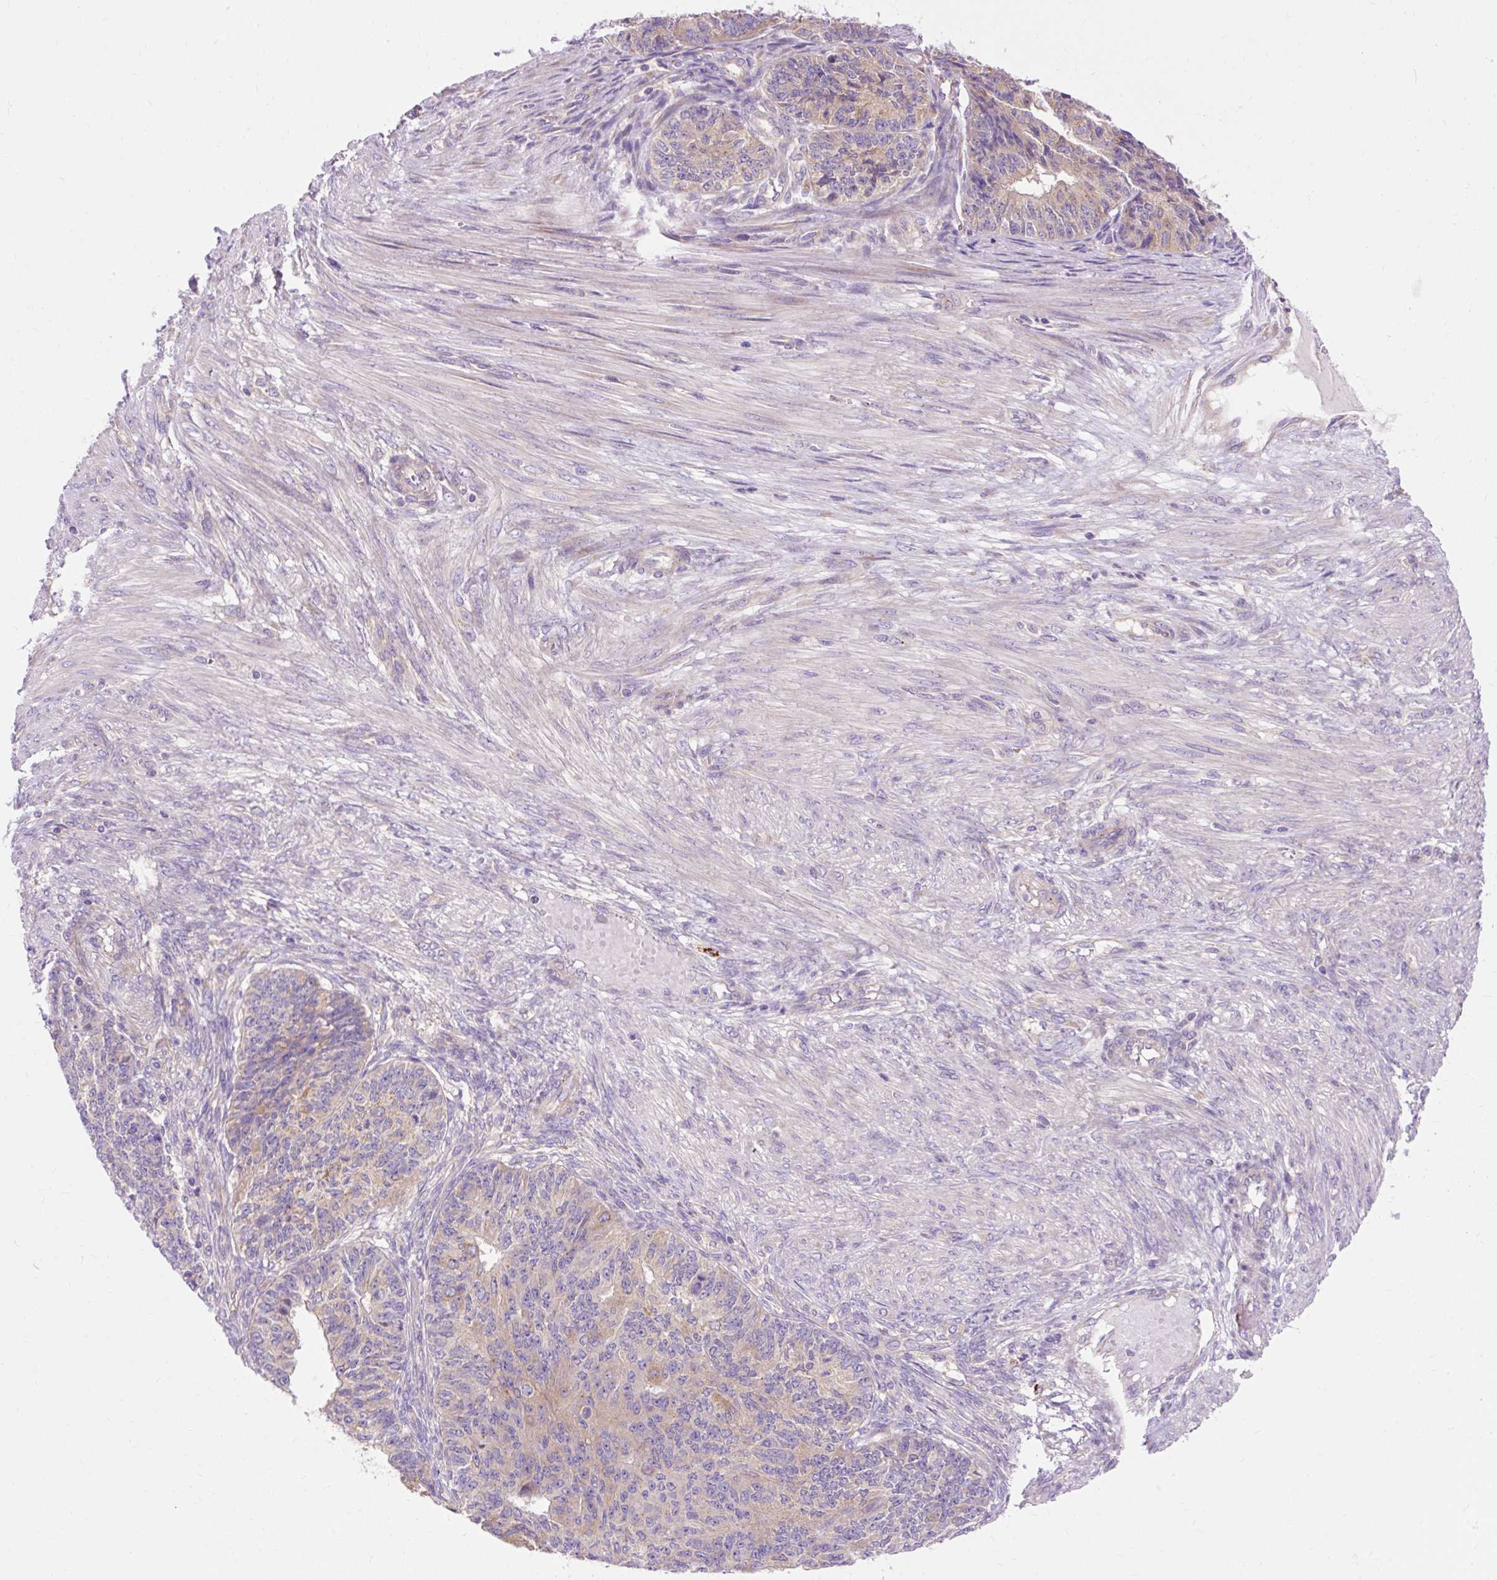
{"staining": {"intensity": "weak", "quantity": "25%-75%", "location": "cytoplasmic/membranous"}, "tissue": "endometrial cancer", "cell_type": "Tumor cells", "image_type": "cancer", "snomed": [{"axis": "morphology", "description": "Adenocarcinoma, NOS"}, {"axis": "topography", "description": "Endometrium"}], "caption": "This histopathology image displays adenocarcinoma (endometrial) stained with IHC to label a protein in brown. The cytoplasmic/membranous of tumor cells show weak positivity for the protein. Nuclei are counter-stained blue.", "gene": "OR4K15", "patient": {"sex": "female", "age": 32}}